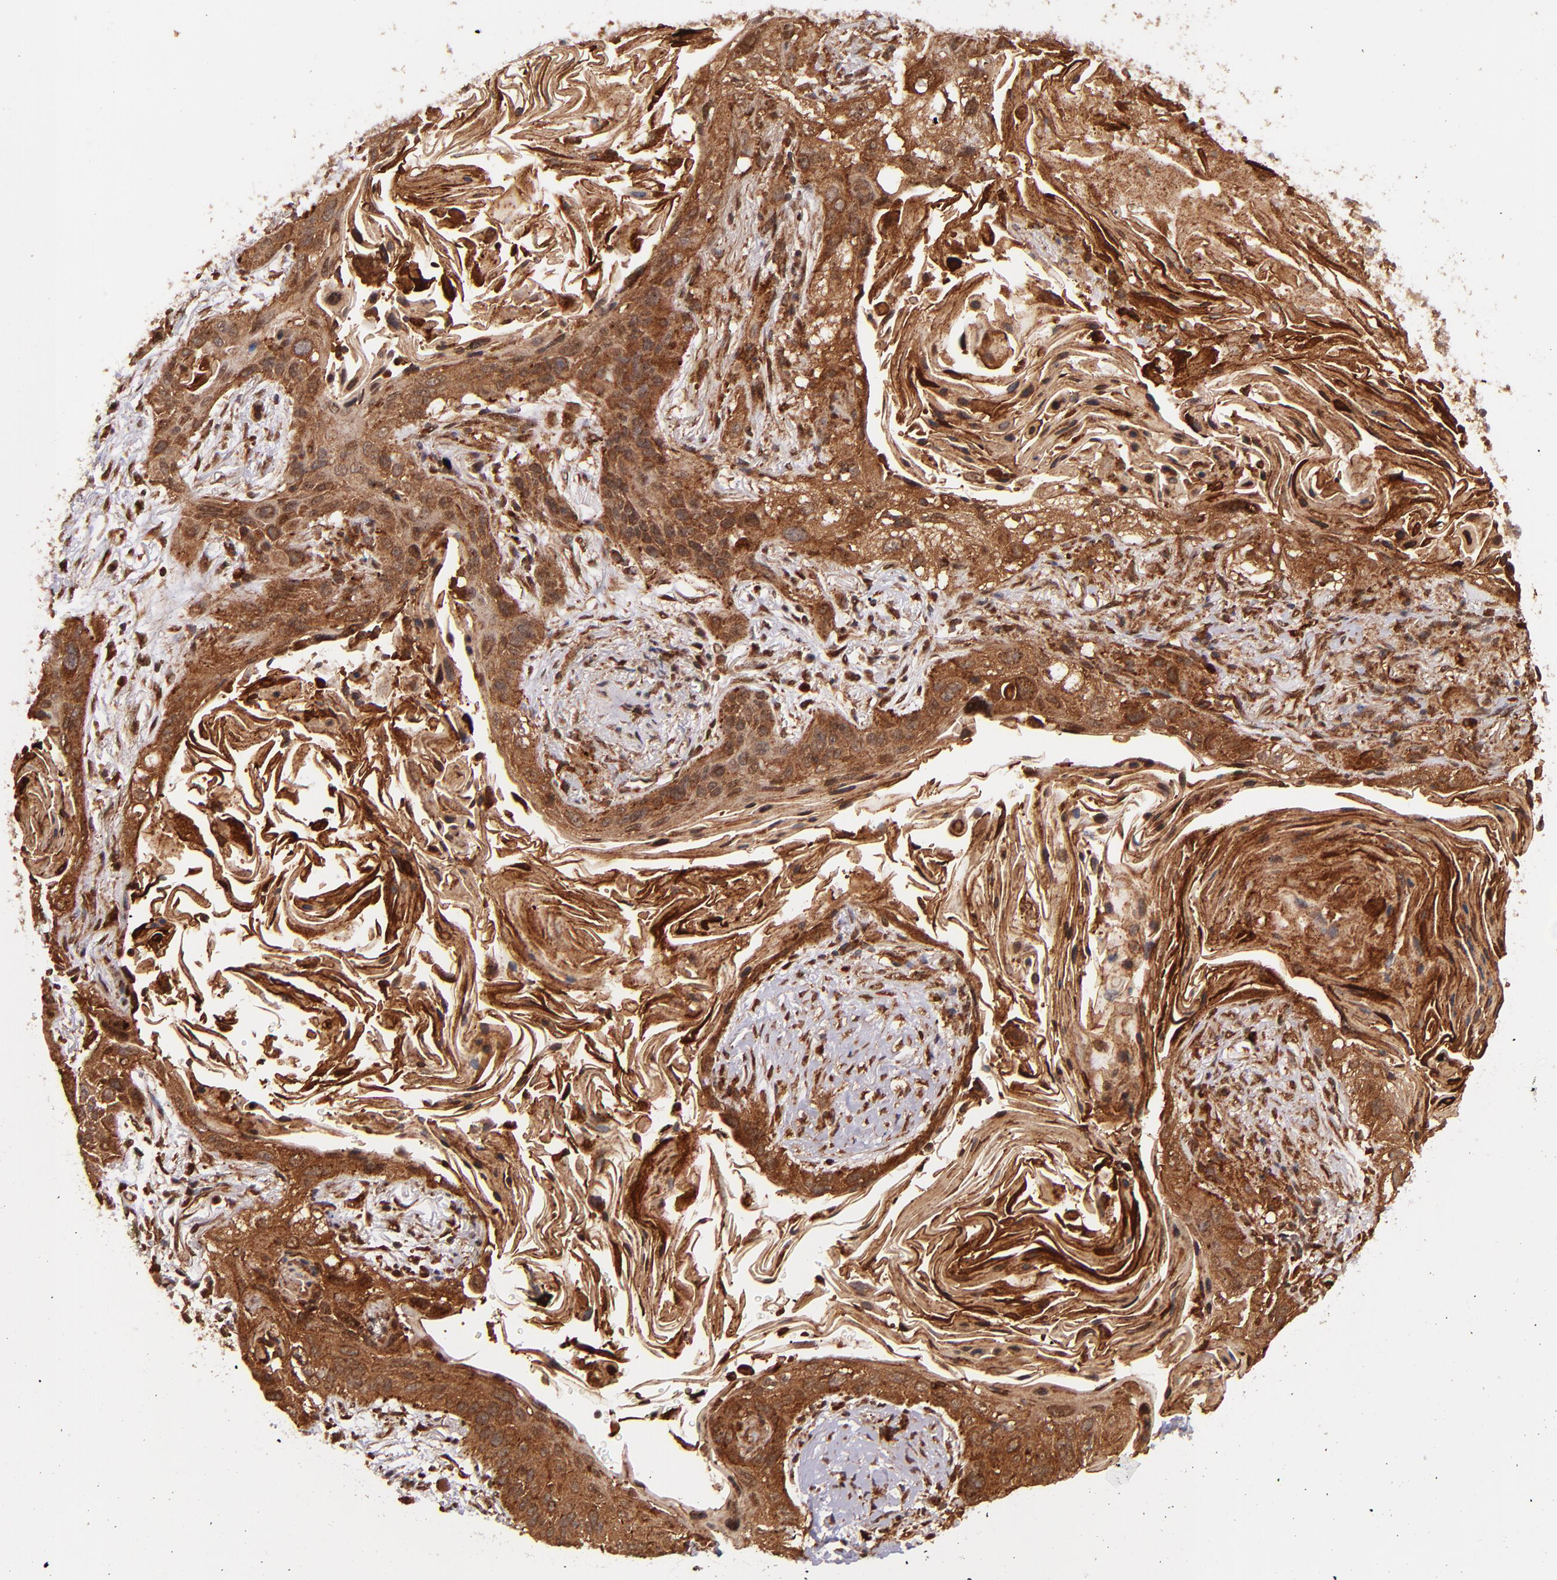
{"staining": {"intensity": "strong", "quantity": ">75%", "location": "cytoplasmic/membranous"}, "tissue": "lung cancer", "cell_type": "Tumor cells", "image_type": "cancer", "snomed": [{"axis": "morphology", "description": "Squamous cell carcinoma, NOS"}, {"axis": "topography", "description": "Lung"}], "caption": "Immunohistochemistry (IHC) micrograph of human lung cancer (squamous cell carcinoma) stained for a protein (brown), which shows high levels of strong cytoplasmic/membranous expression in about >75% of tumor cells.", "gene": "STX8", "patient": {"sex": "female", "age": 67}}